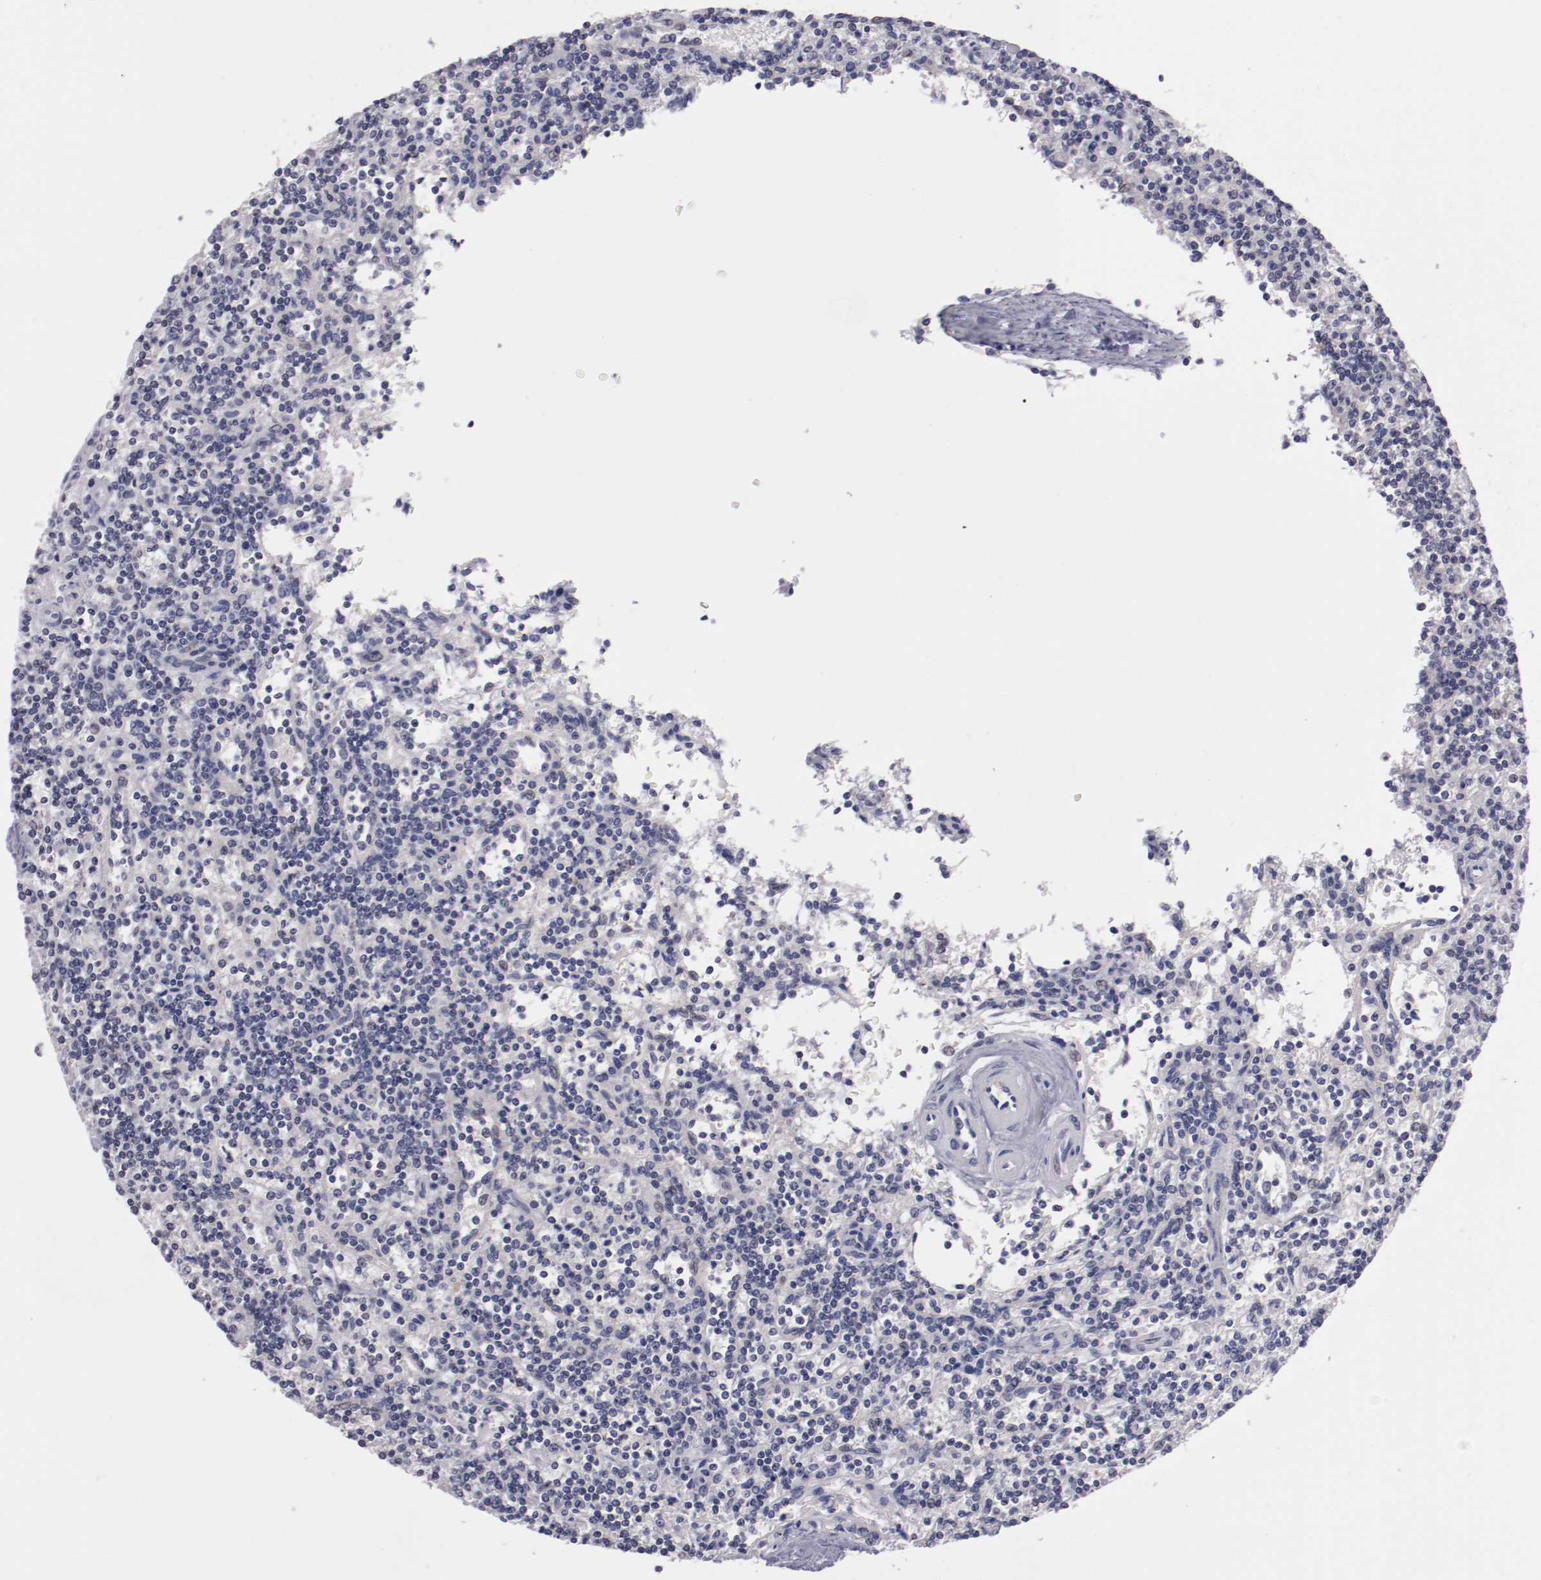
{"staining": {"intensity": "negative", "quantity": "none", "location": "none"}, "tissue": "lymphoma", "cell_type": "Tumor cells", "image_type": "cancer", "snomed": [{"axis": "morphology", "description": "Malignant lymphoma, non-Hodgkin's type, Low grade"}, {"axis": "topography", "description": "Spleen"}], "caption": "There is no significant staining in tumor cells of low-grade malignant lymphoma, non-Hodgkin's type.", "gene": "NRXN3", "patient": {"sex": "male", "age": 73}}